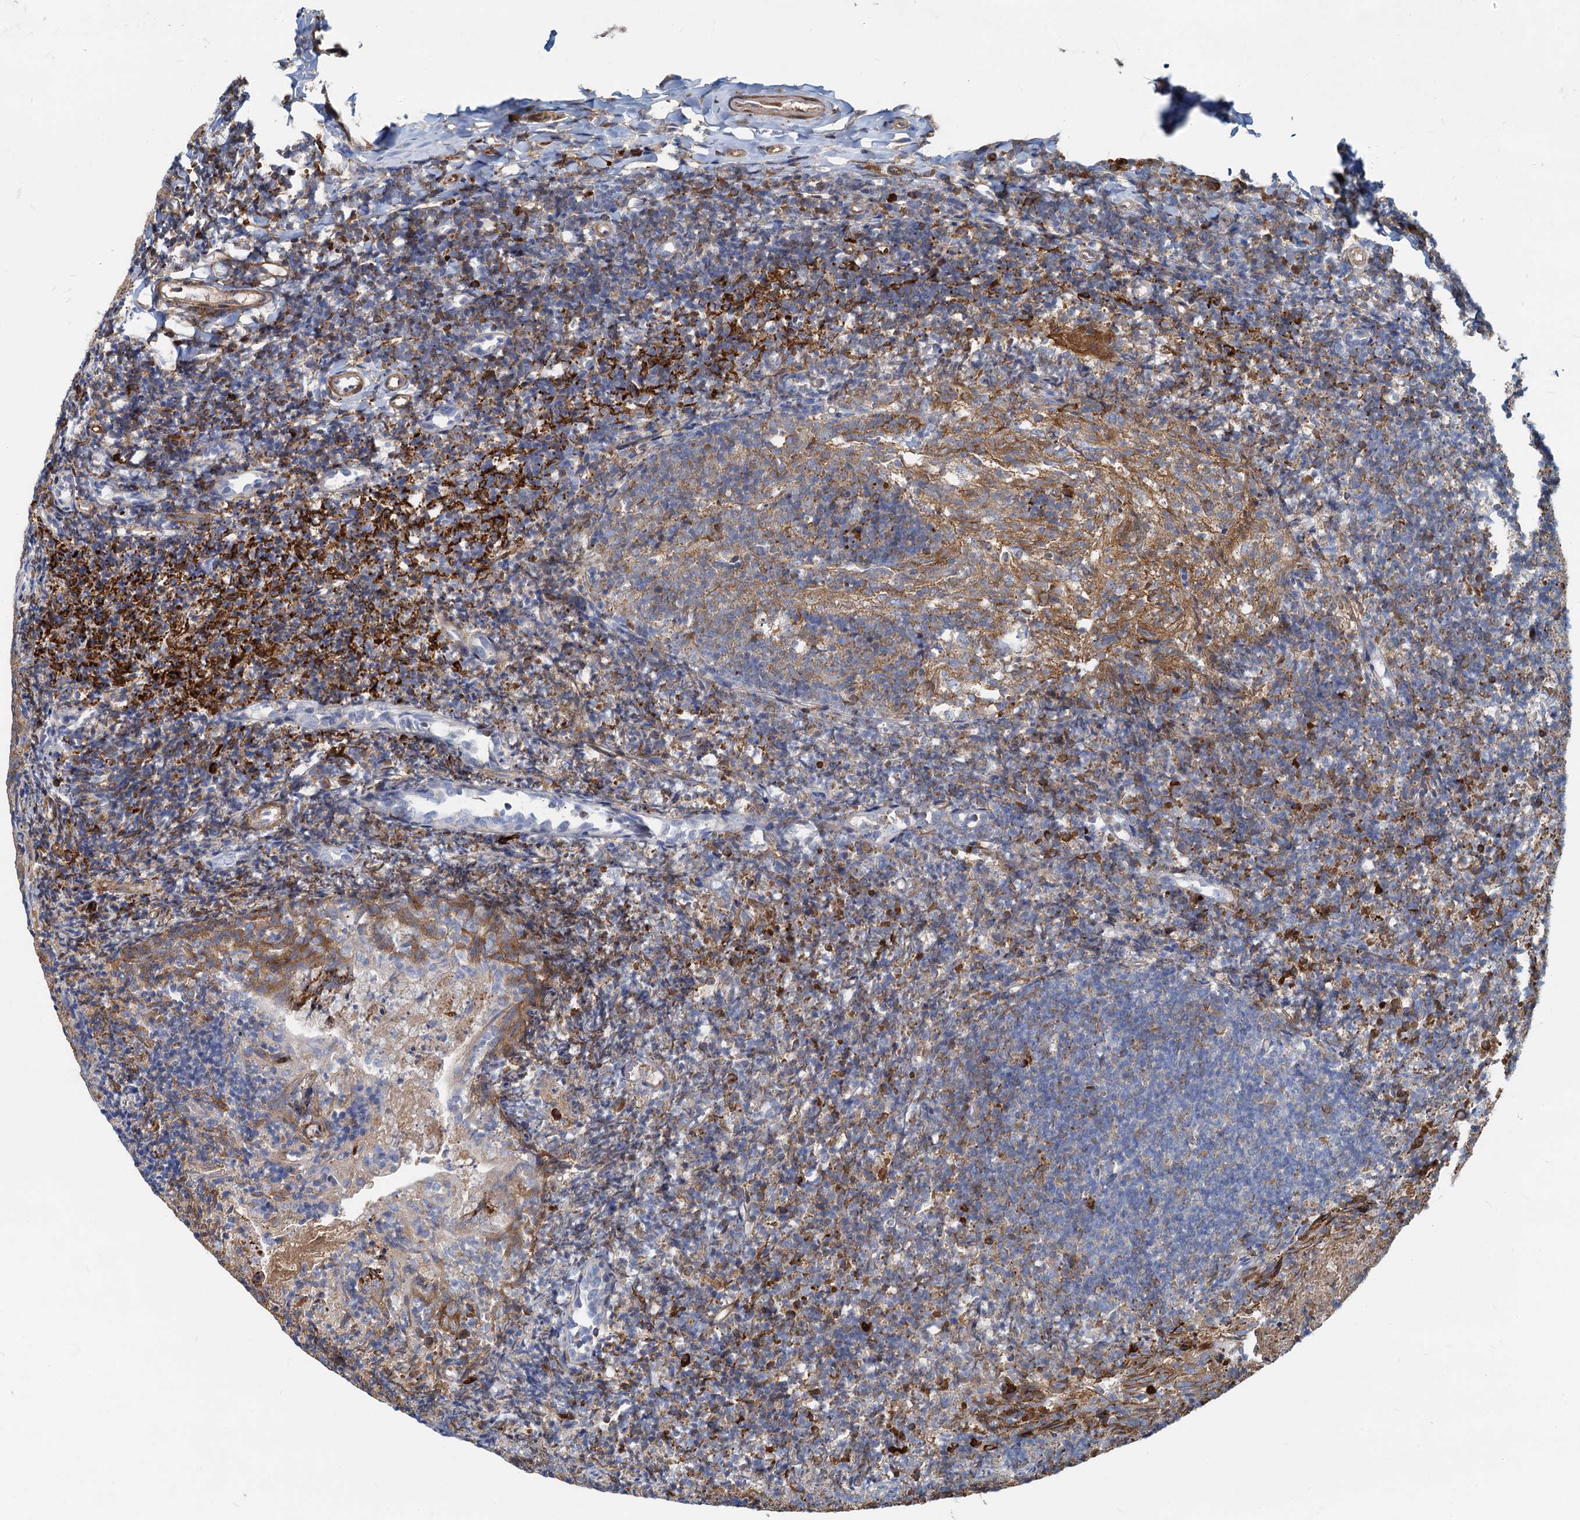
{"staining": {"intensity": "moderate", "quantity": ">75%", "location": "cytoplasmic/membranous"}, "tissue": "tonsil", "cell_type": "Germinal center cells", "image_type": "normal", "snomed": [{"axis": "morphology", "description": "Normal tissue, NOS"}, {"axis": "topography", "description": "Tonsil"}], "caption": "Immunohistochemical staining of unremarkable human tonsil displays medium levels of moderate cytoplasmic/membranous expression in approximately >75% of germinal center cells. Using DAB (brown) and hematoxylin (blue) stains, captured at high magnification using brightfield microscopy.", "gene": "LNX2", "patient": {"sex": "female", "age": 10}}